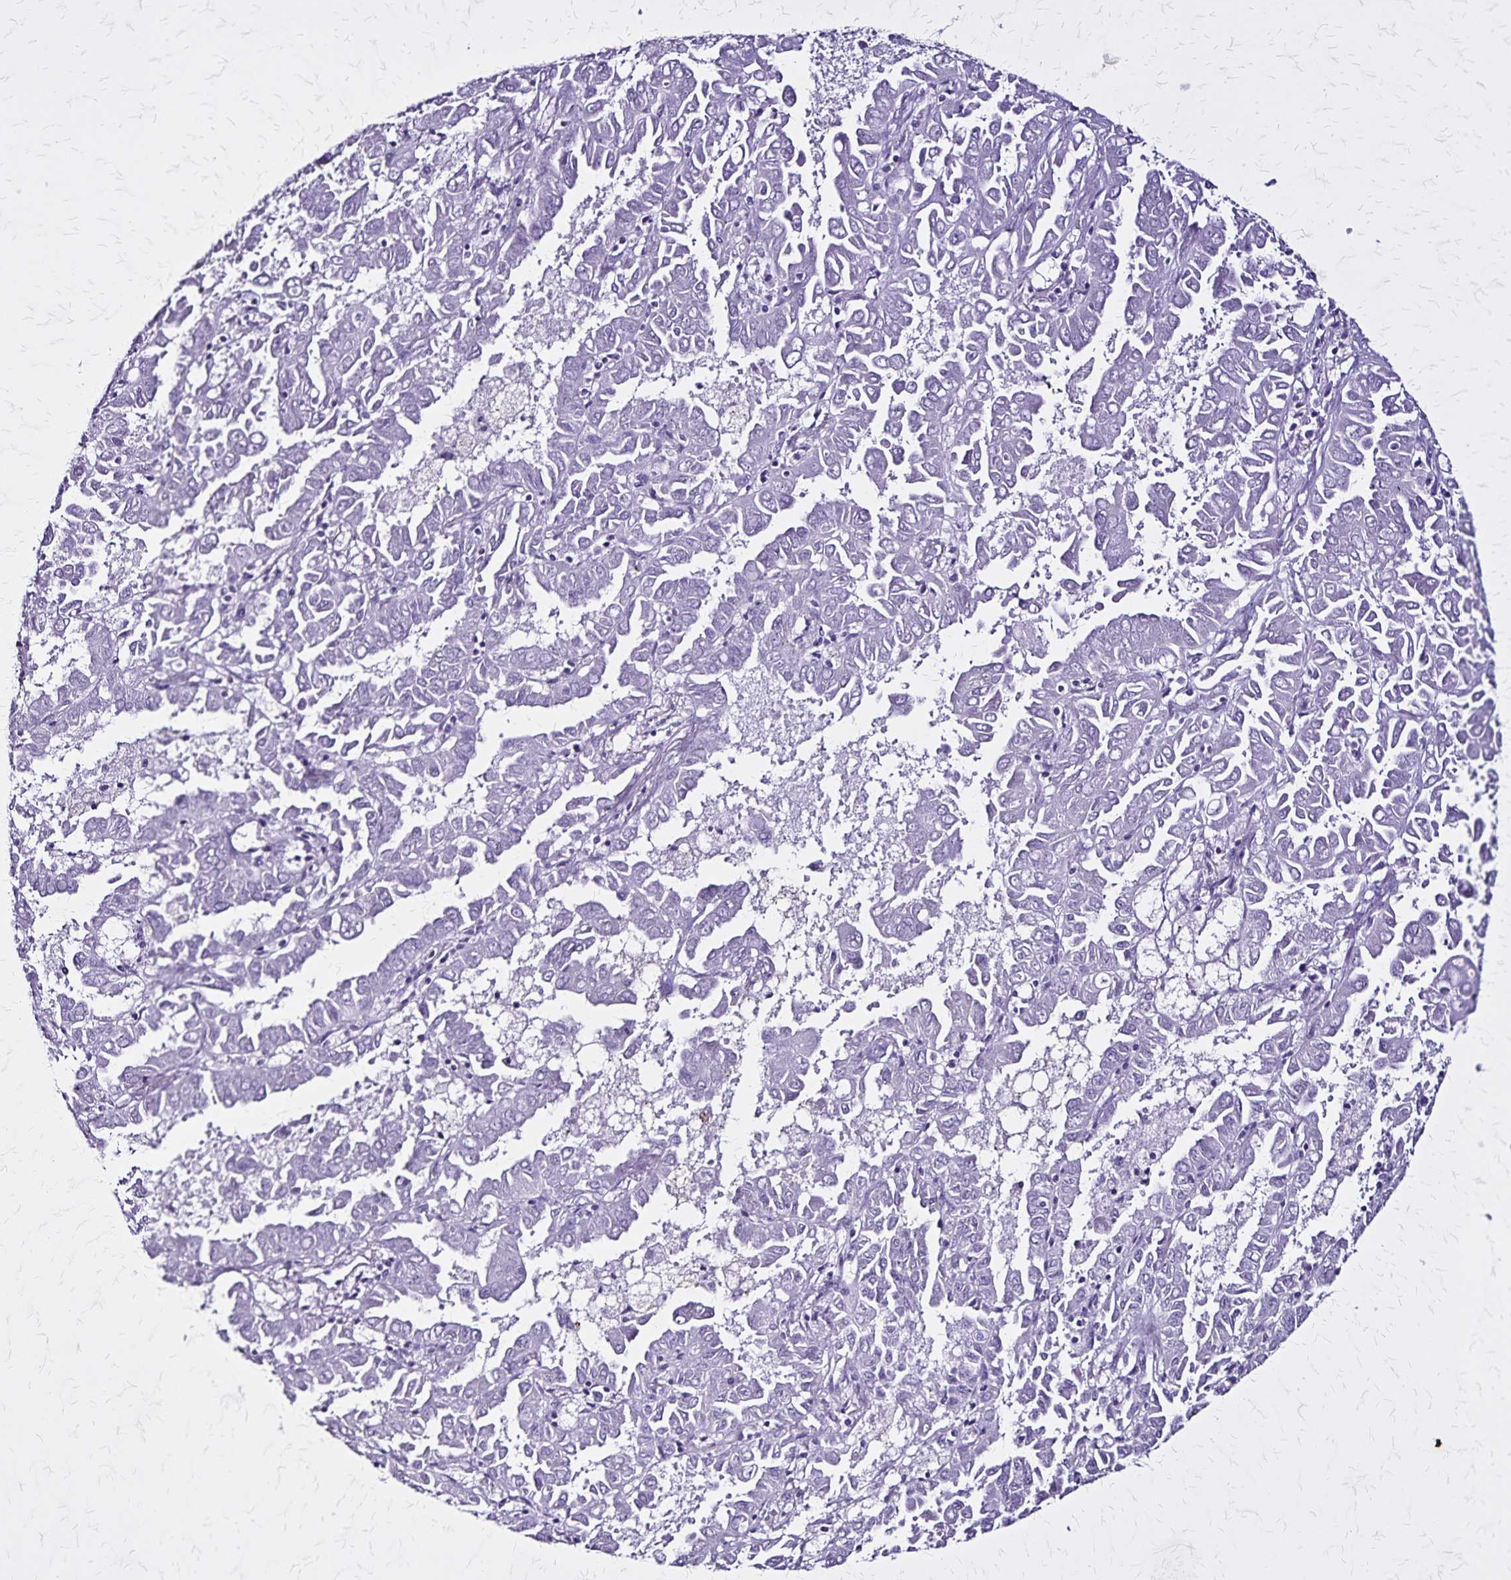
{"staining": {"intensity": "negative", "quantity": "none", "location": "none"}, "tissue": "lung cancer", "cell_type": "Tumor cells", "image_type": "cancer", "snomed": [{"axis": "morphology", "description": "Adenocarcinoma, NOS"}, {"axis": "topography", "description": "Lung"}], "caption": "IHC of human lung cancer shows no positivity in tumor cells.", "gene": "KRT2", "patient": {"sex": "male", "age": 64}}